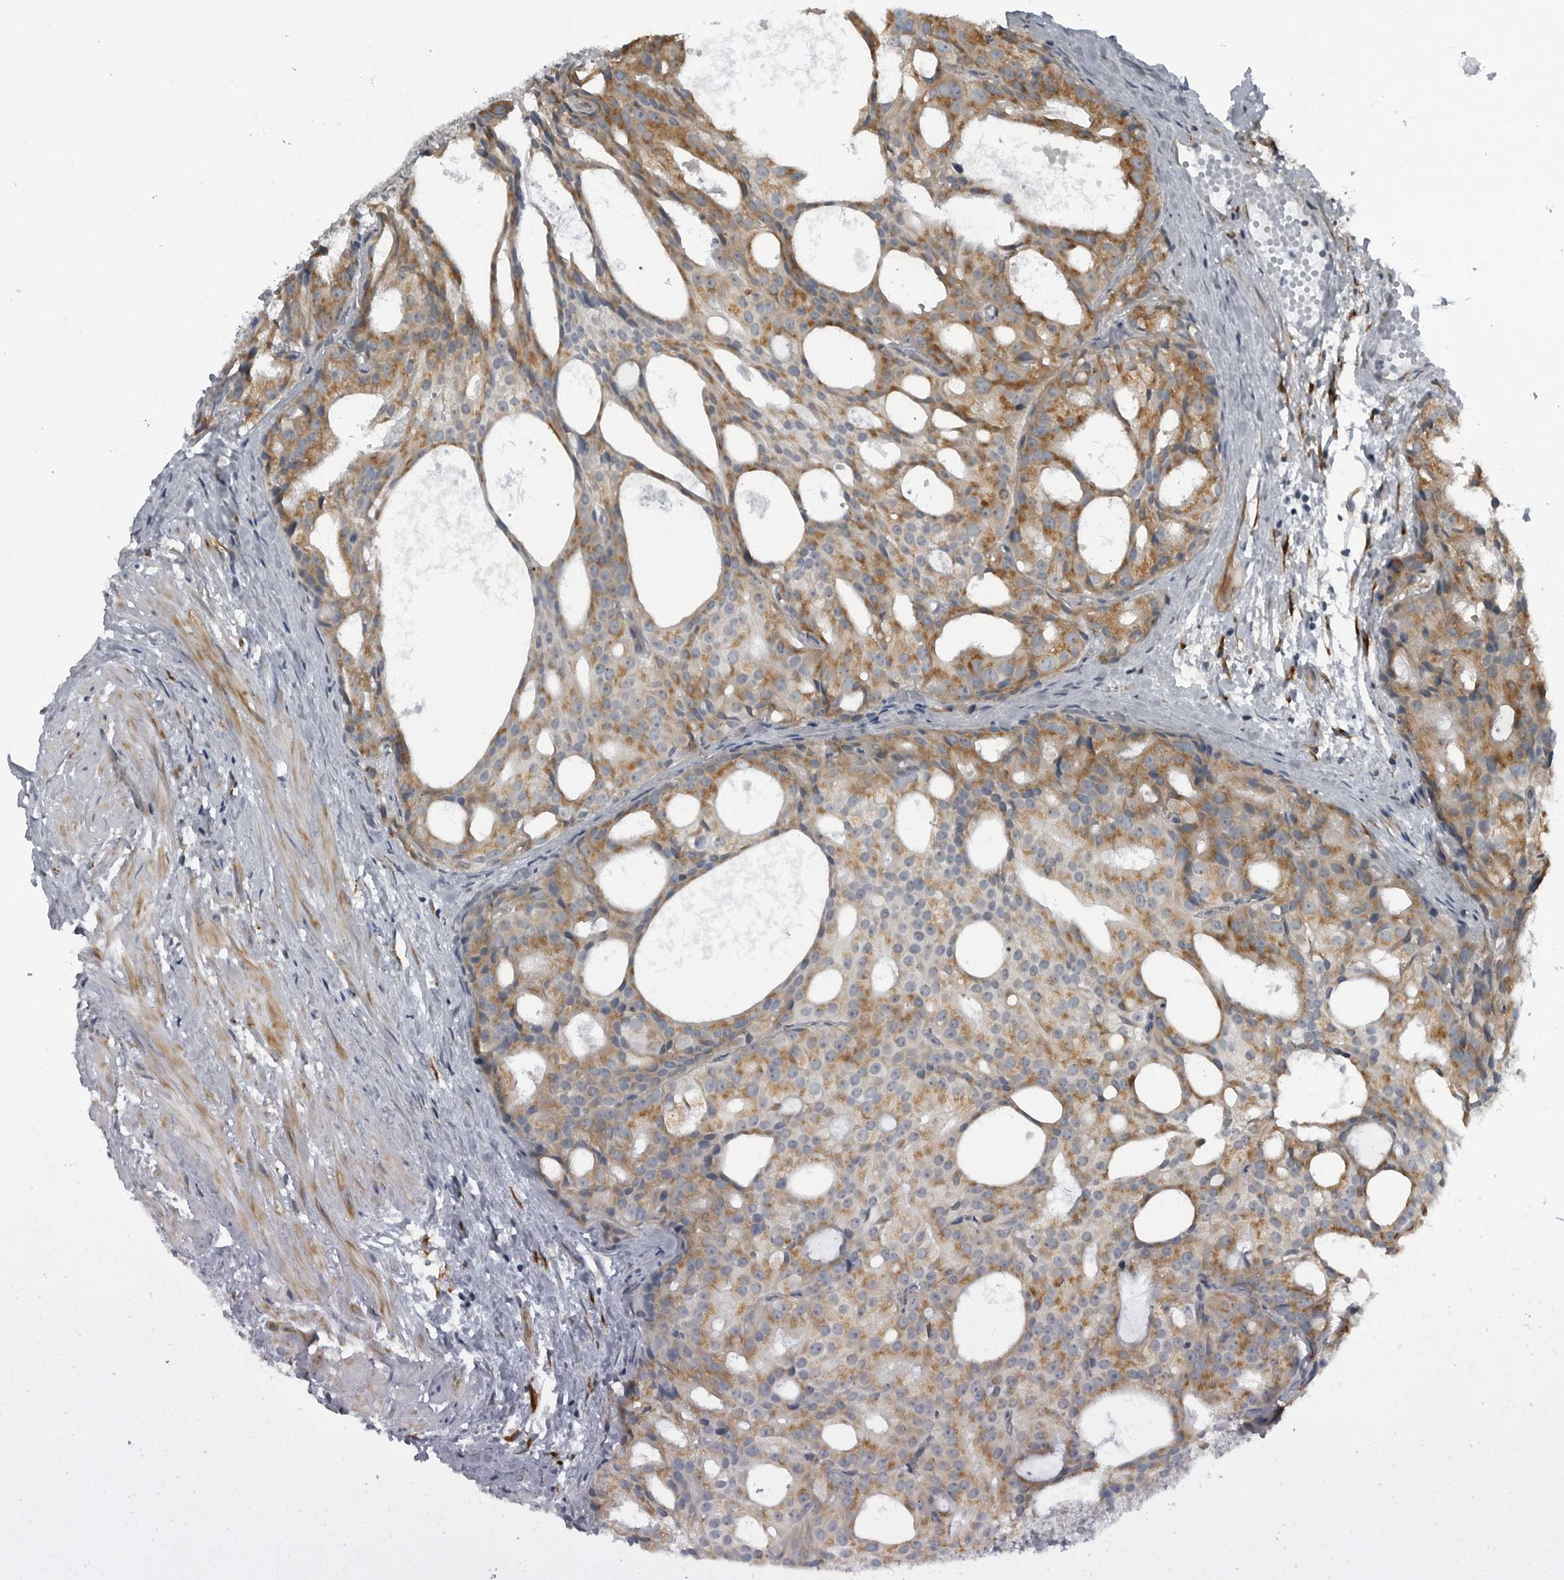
{"staining": {"intensity": "moderate", "quantity": ">75%", "location": "cytoplasmic/membranous"}, "tissue": "prostate cancer", "cell_type": "Tumor cells", "image_type": "cancer", "snomed": [{"axis": "morphology", "description": "Adenocarcinoma, Low grade"}, {"axis": "topography", "description": "Prostate"}], "caption": "Tumor cells reveal medium levels of moderate cytoplasmic/membranous staining in approximately >75% of cells in prostate cancer (low-grade adenocarcinoma). (Brightfield microscopy of DAB IHC at high magnification).", "gene": "CEP85", "patient": {"sex": "male", "age": 88}}